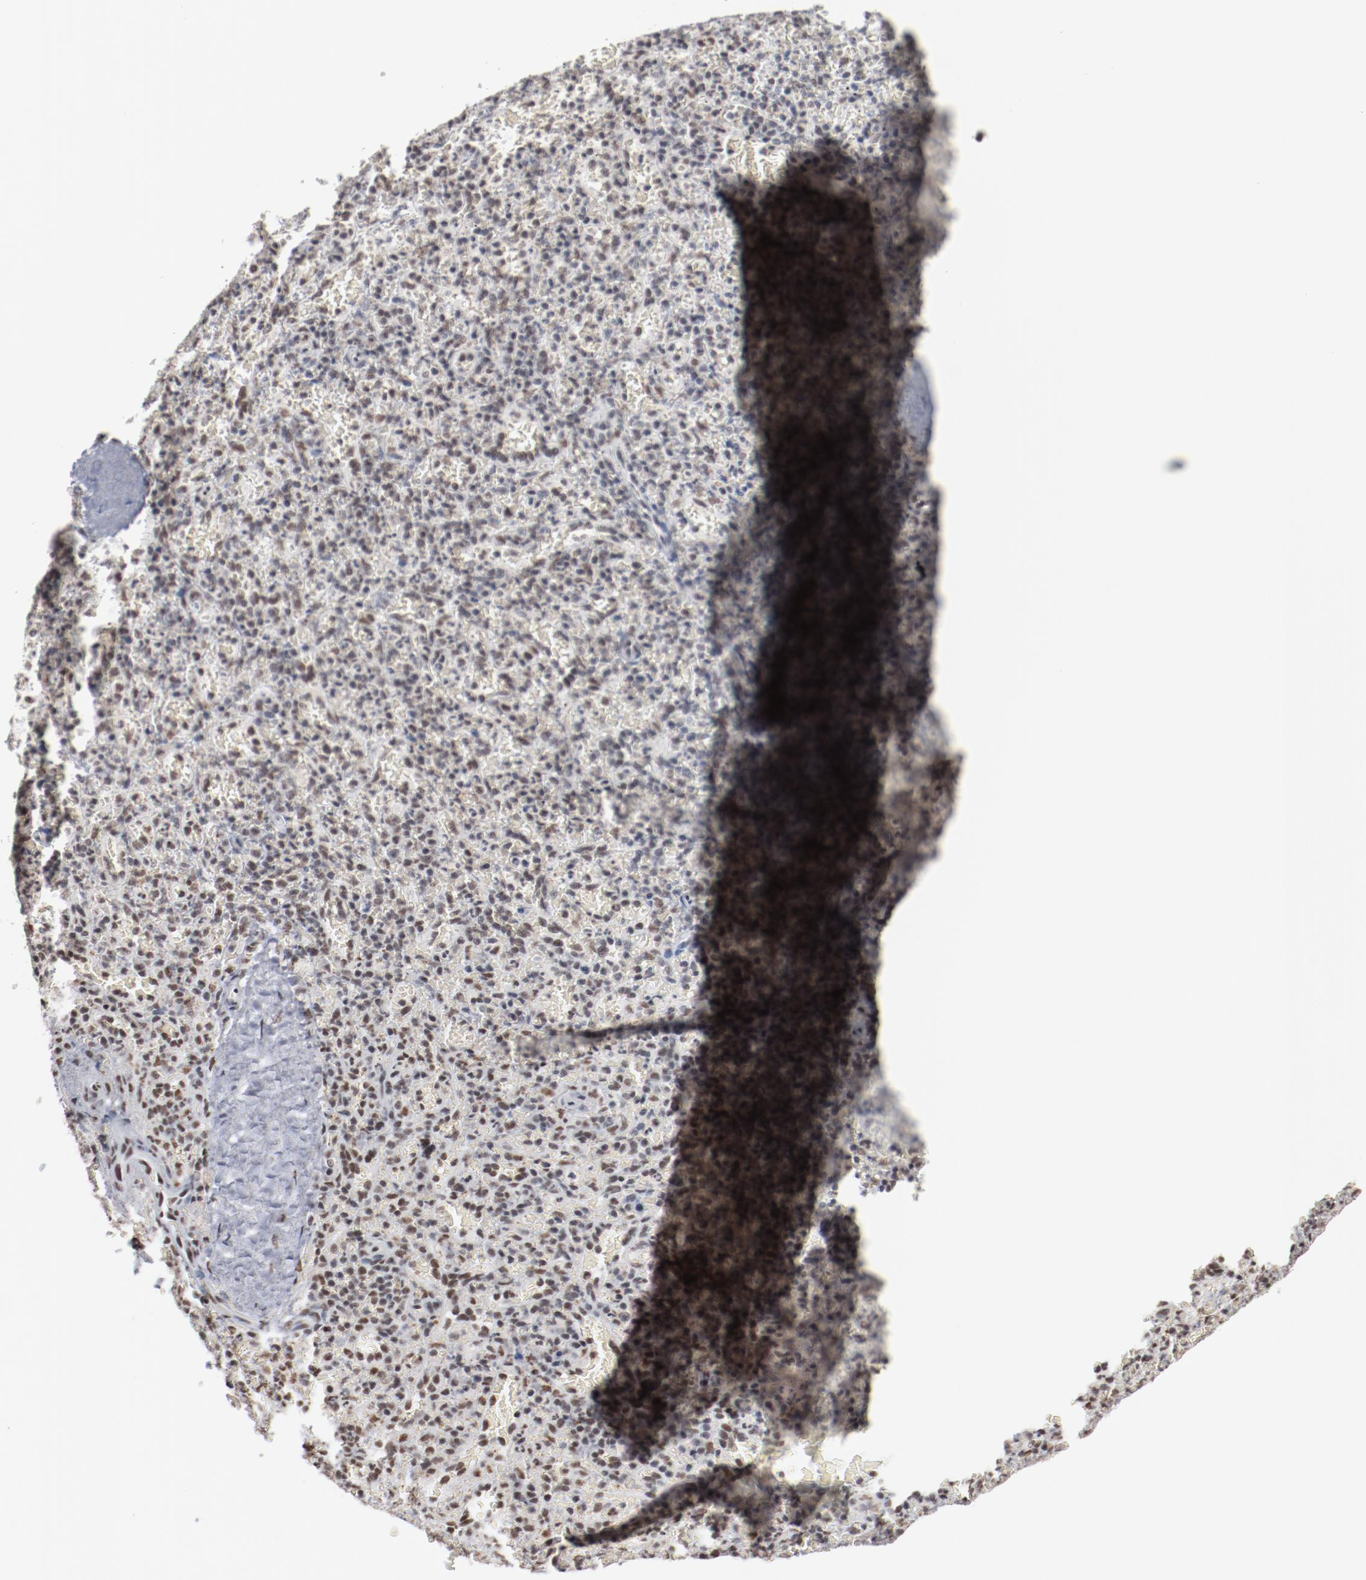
{"staining": {"intensity": "moderate", "quantity": "25%-75%", "location": "nuclear"}, "tissue": "spleen", "cell_type": "Cells in red pulp", "image_type": "normal", "snomed": [{"axis": "morphology", "description": "Normal tissue, NOS"}, {"axis": "topography", "description": "Spleen"}], "caption": "Protein staining of unremarkable spleen displays moderate nuclear expression in approximately 25%-75% of cells in red pulp.", "gene": "BUB3", "patient": {"sex": "female", "age": 50}}